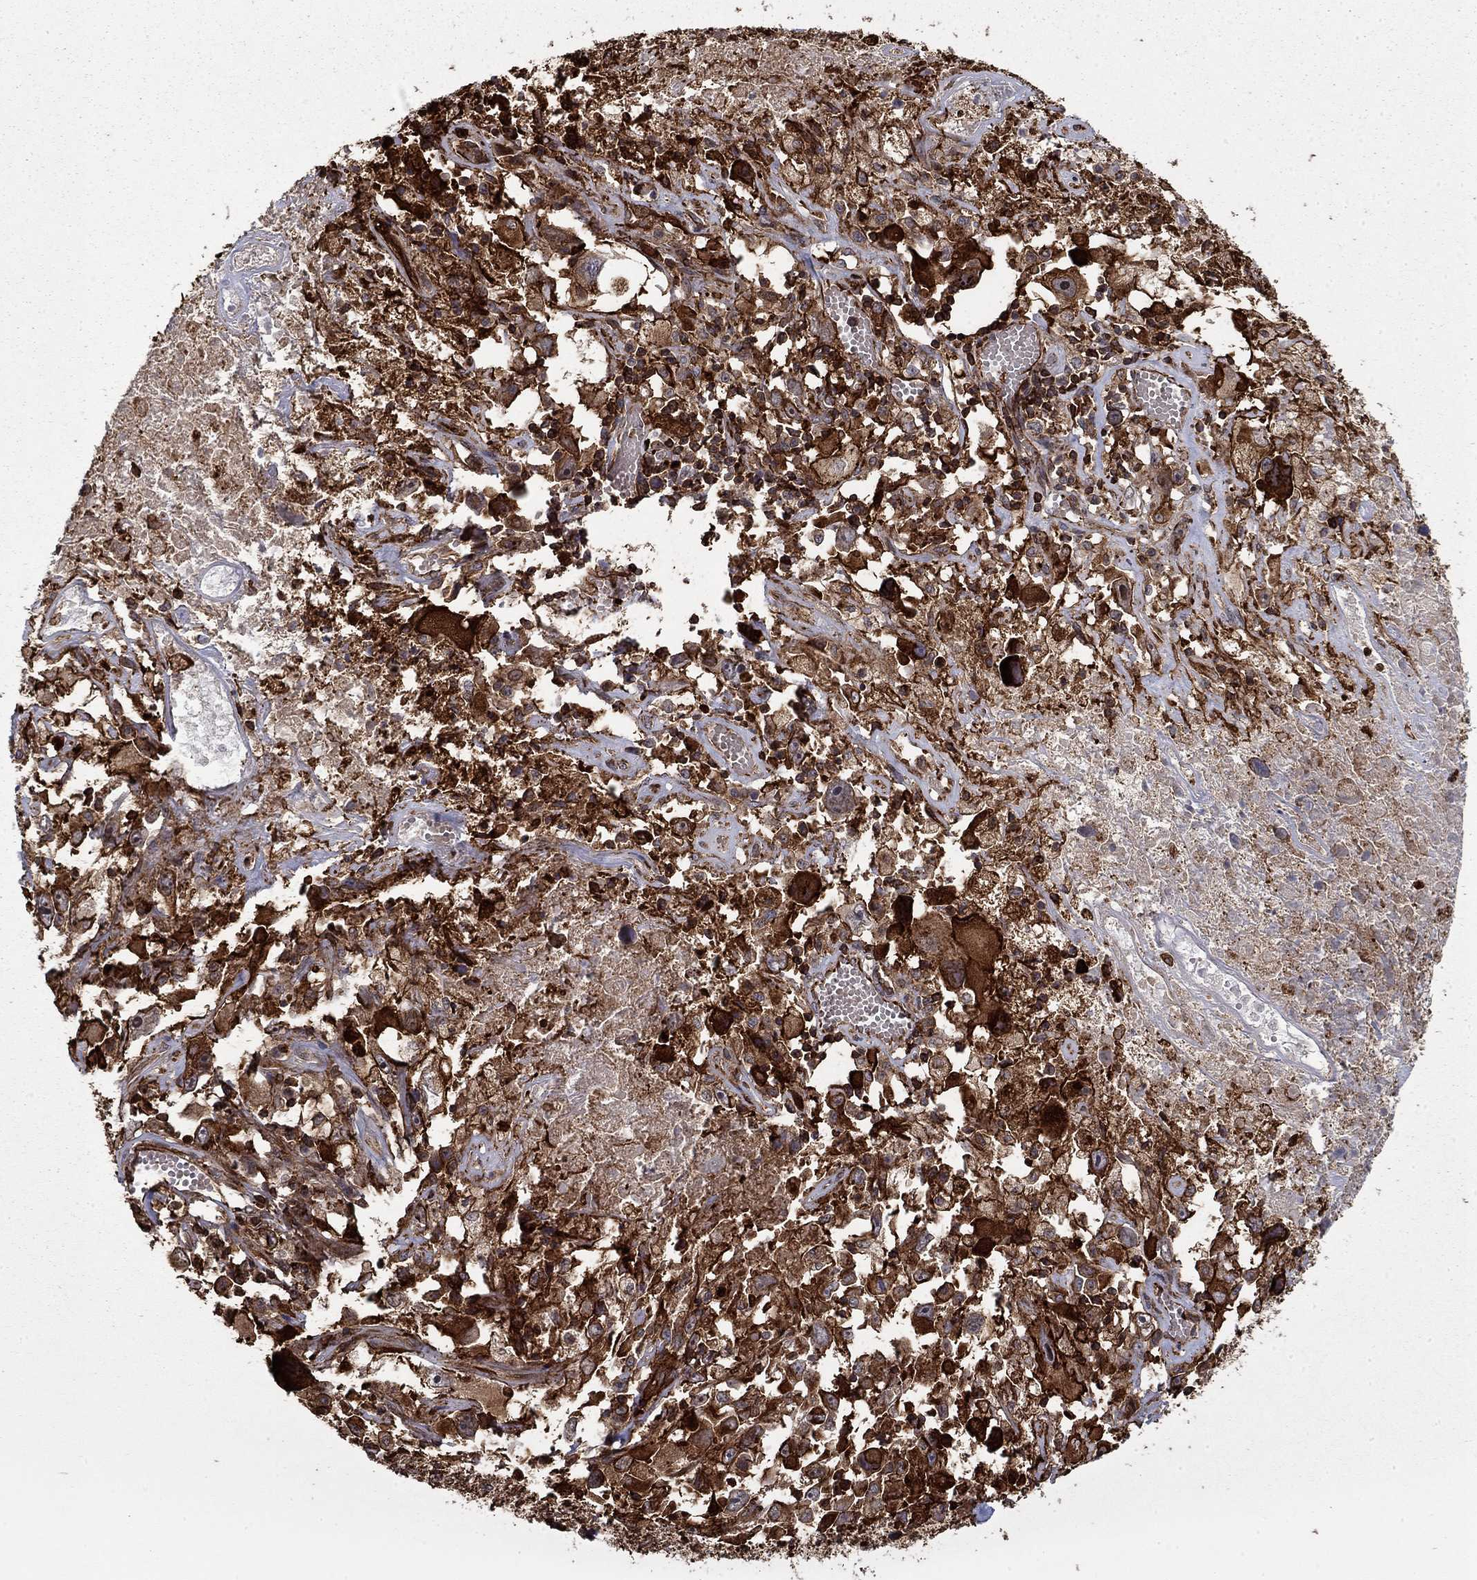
{"staining": {"intensity": "strong", "quantity": ">75%", "location": "cytoplasmic/membranous"}, "tissue": "melanoma", "cell_type": "Tumor cells", "image_type": "cancer", "snomed": [{"axis": "morphology", "description": "Malignant melanoma, Metastatic site"}, {"axis": "topography", "description": "Soft tissue"}], "caption": "IHC photomicrograph of melanoma stained for a protein (brown), which shows high levels of strong cytoplasmic/membranous positivity in about >75% of tumor cells.", "gene": "ADM", "patient": {"sex": "male", "age": 50}}